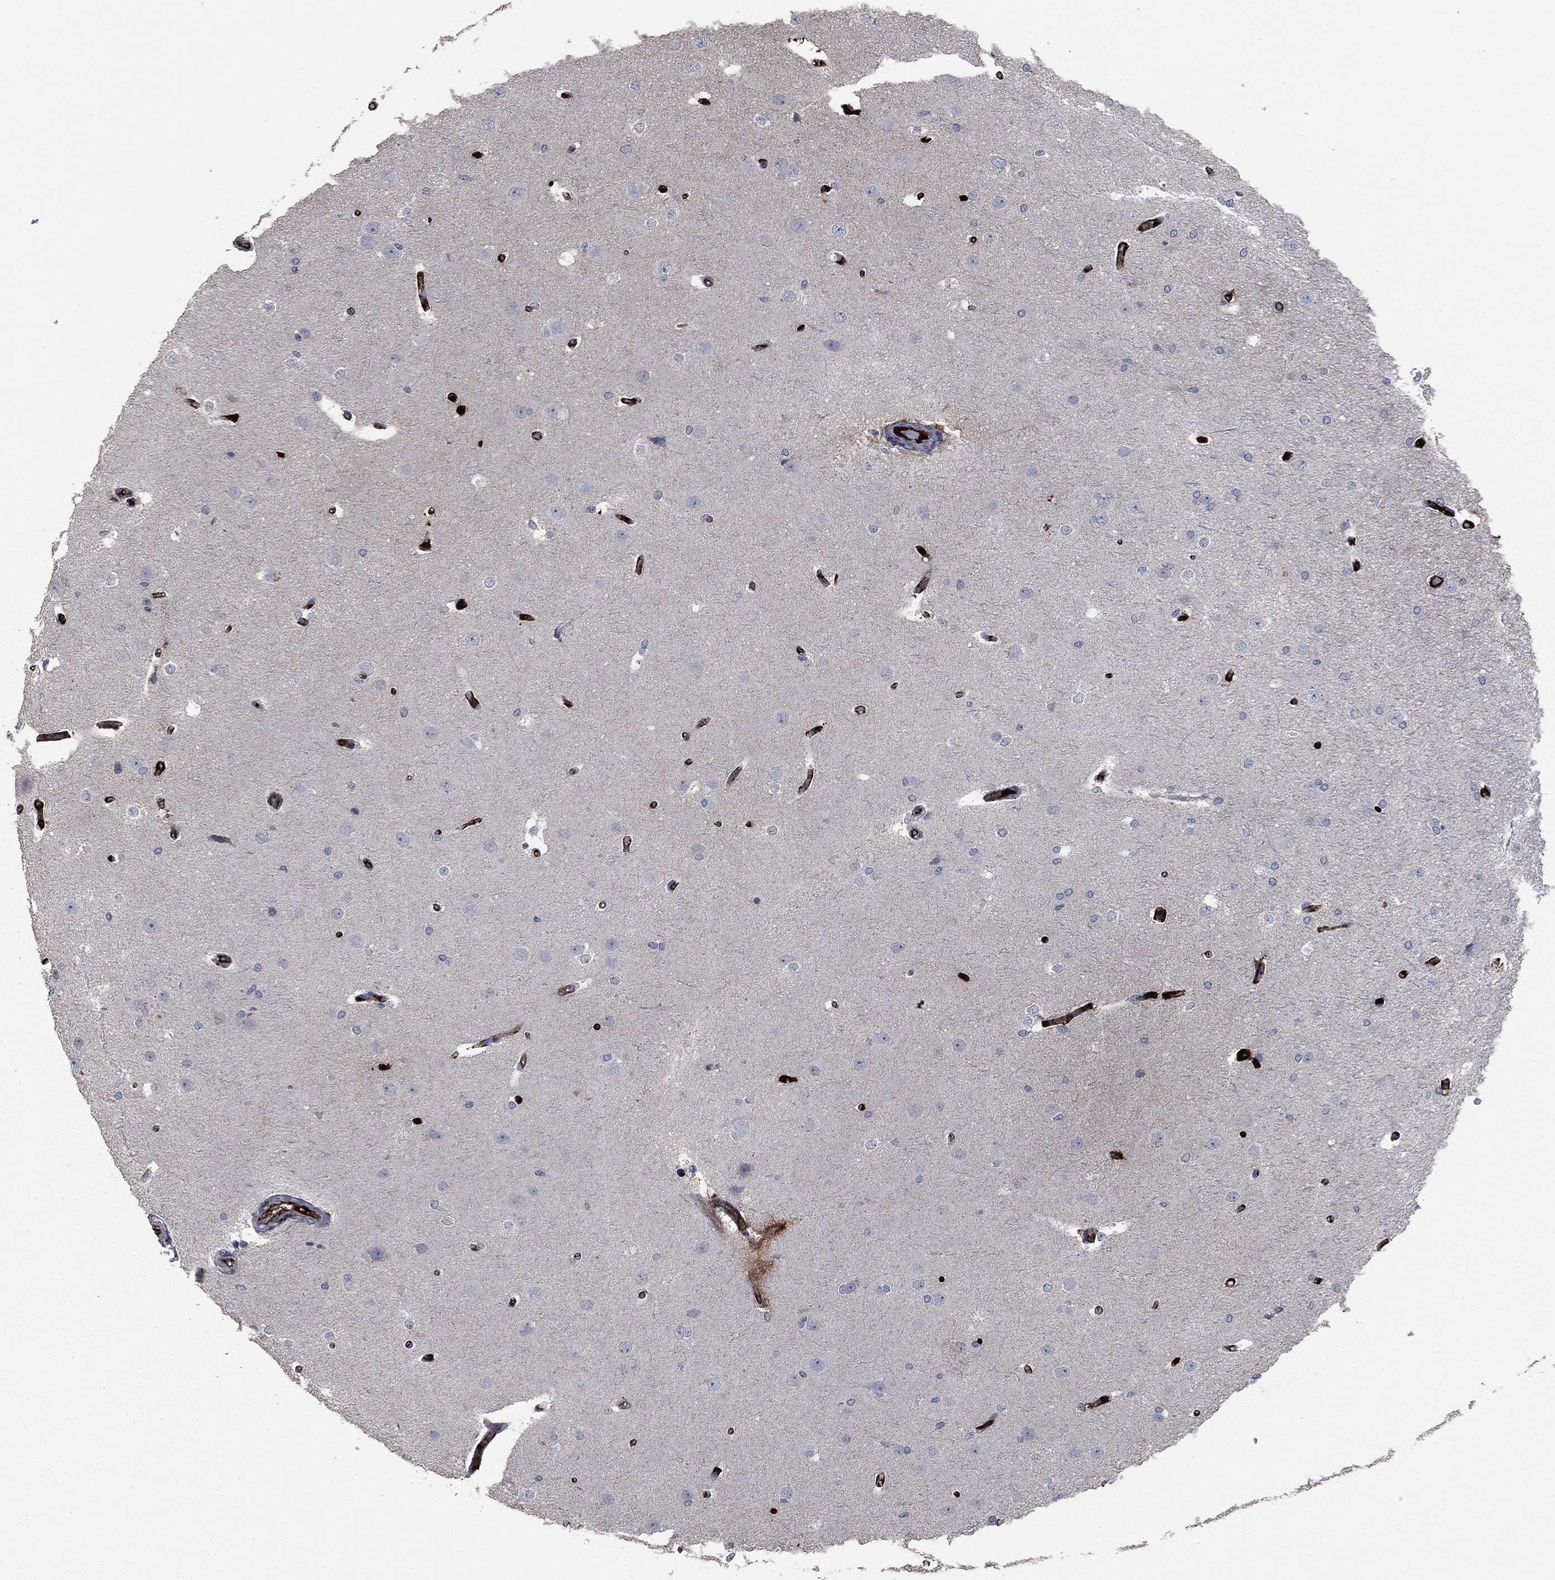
{"staining": {"intensity": "negative", "quantity": "none", "location": "none"}, "tissue": "cerebral cortex", "cell_type": "Endothelial cells", "image_type": "normal", "snomed": [{"axis": "morphology", "description": "Normal tissue, NOS"}, {"axis": "morphology", "description": "Inflammation, NOS"}, {"axis": "topography", "description": "Cerebral cortex"}], "caption": "An IHC histopathology image of unremarkable cerebral cortex is shown. There is no staining in endothelial cells of cerebral cortex.", "gene": "APOB", "patient": {"sex": "male", "age": 6}}